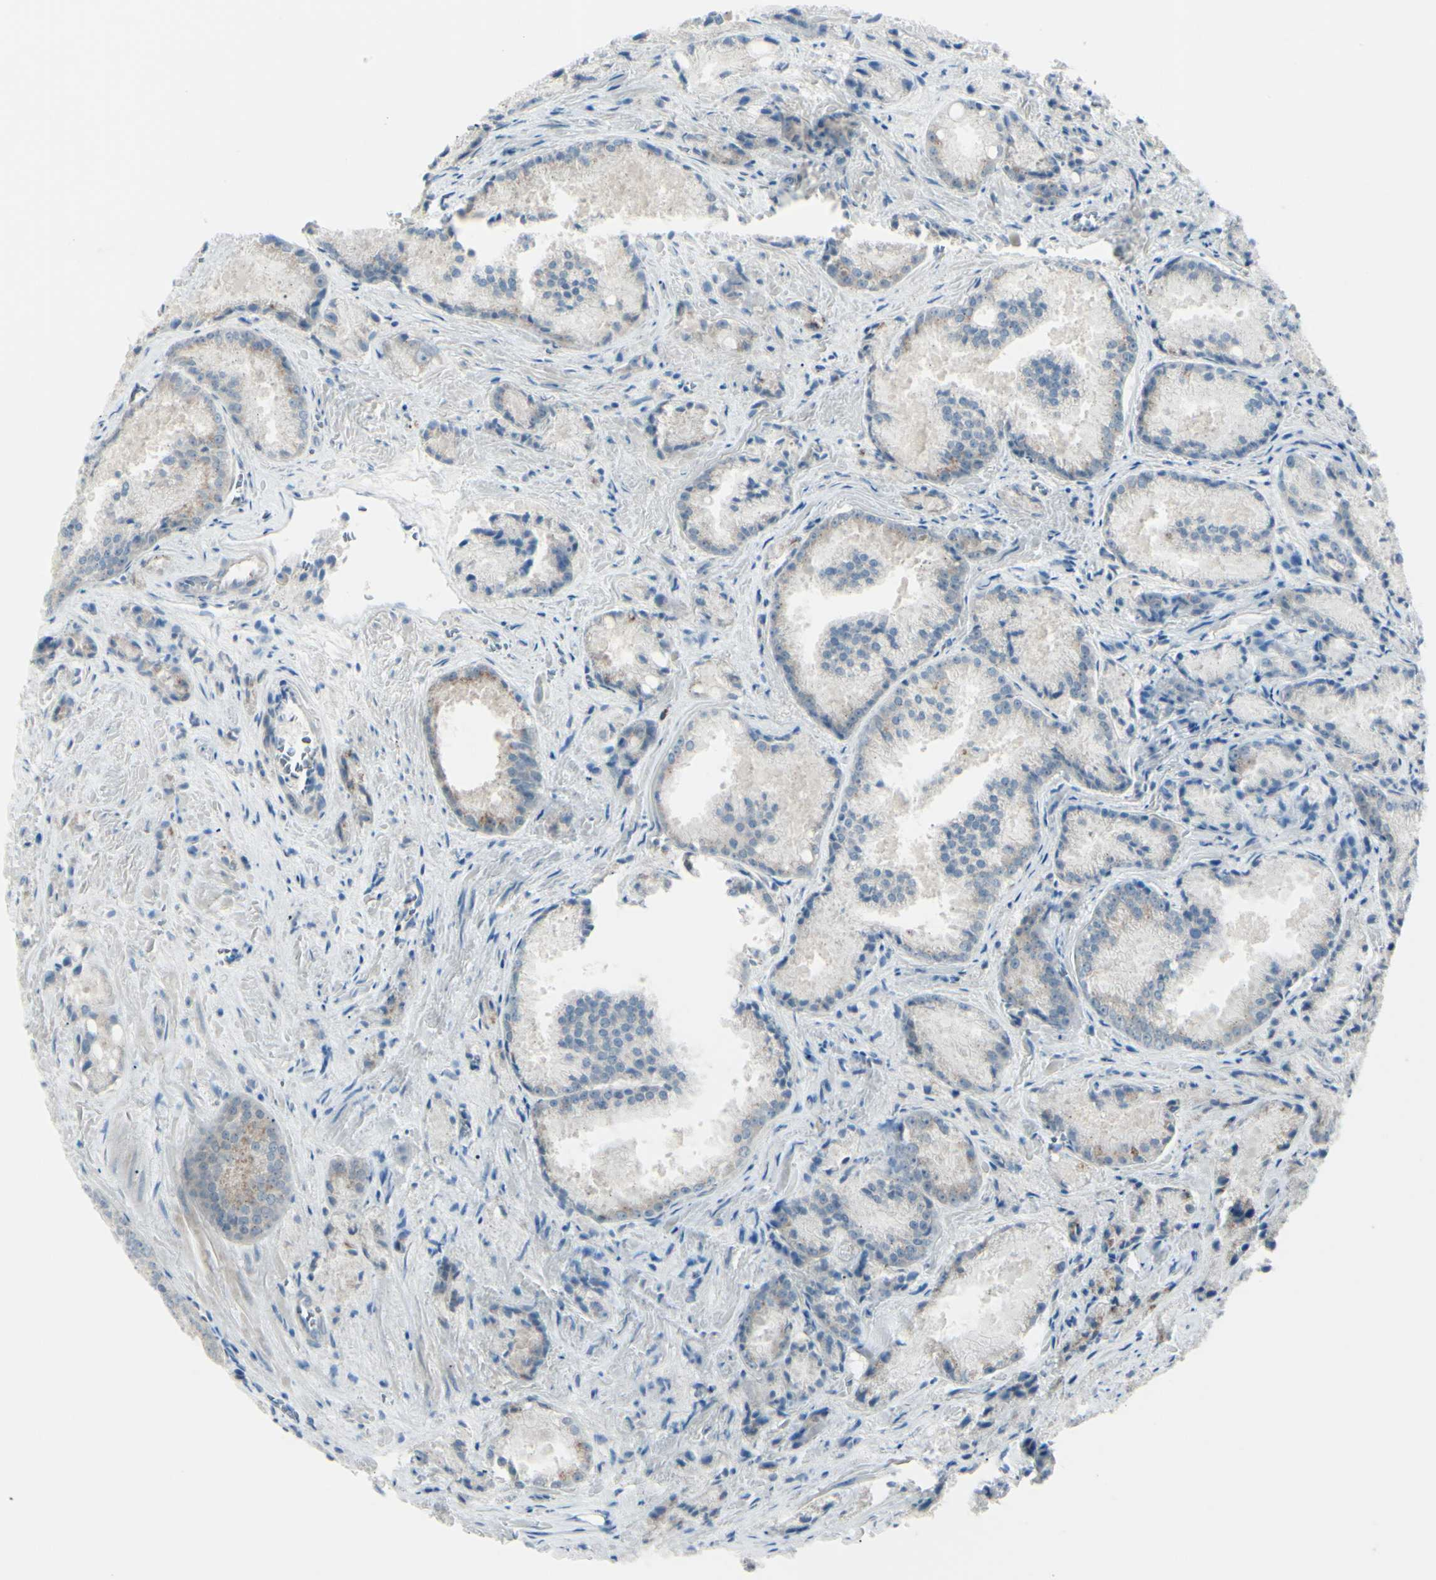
{"staining": {"intensity": "weak", "quantity": "<25%", "location": "cytoplasmic/membranous"}, "tissue": "prostate cancer", "cell_type": "Tumor cells", "image_type": "cancer", "snomed": [{"axis": "morphology", "description": "Adenocarcinoma, Low grade"}, {"axis": "topography", "description": "Prostate"}], "caption": "High magnification brightfield microscopy of prostate adenocarcinoma (low-grade) stained with DAB (brown) and counterstained with hematoxylin (blue): tumor cells show no significant positivity.", "gene": "B4GALT1", "patient": {"sex": "male", "age": 64}}